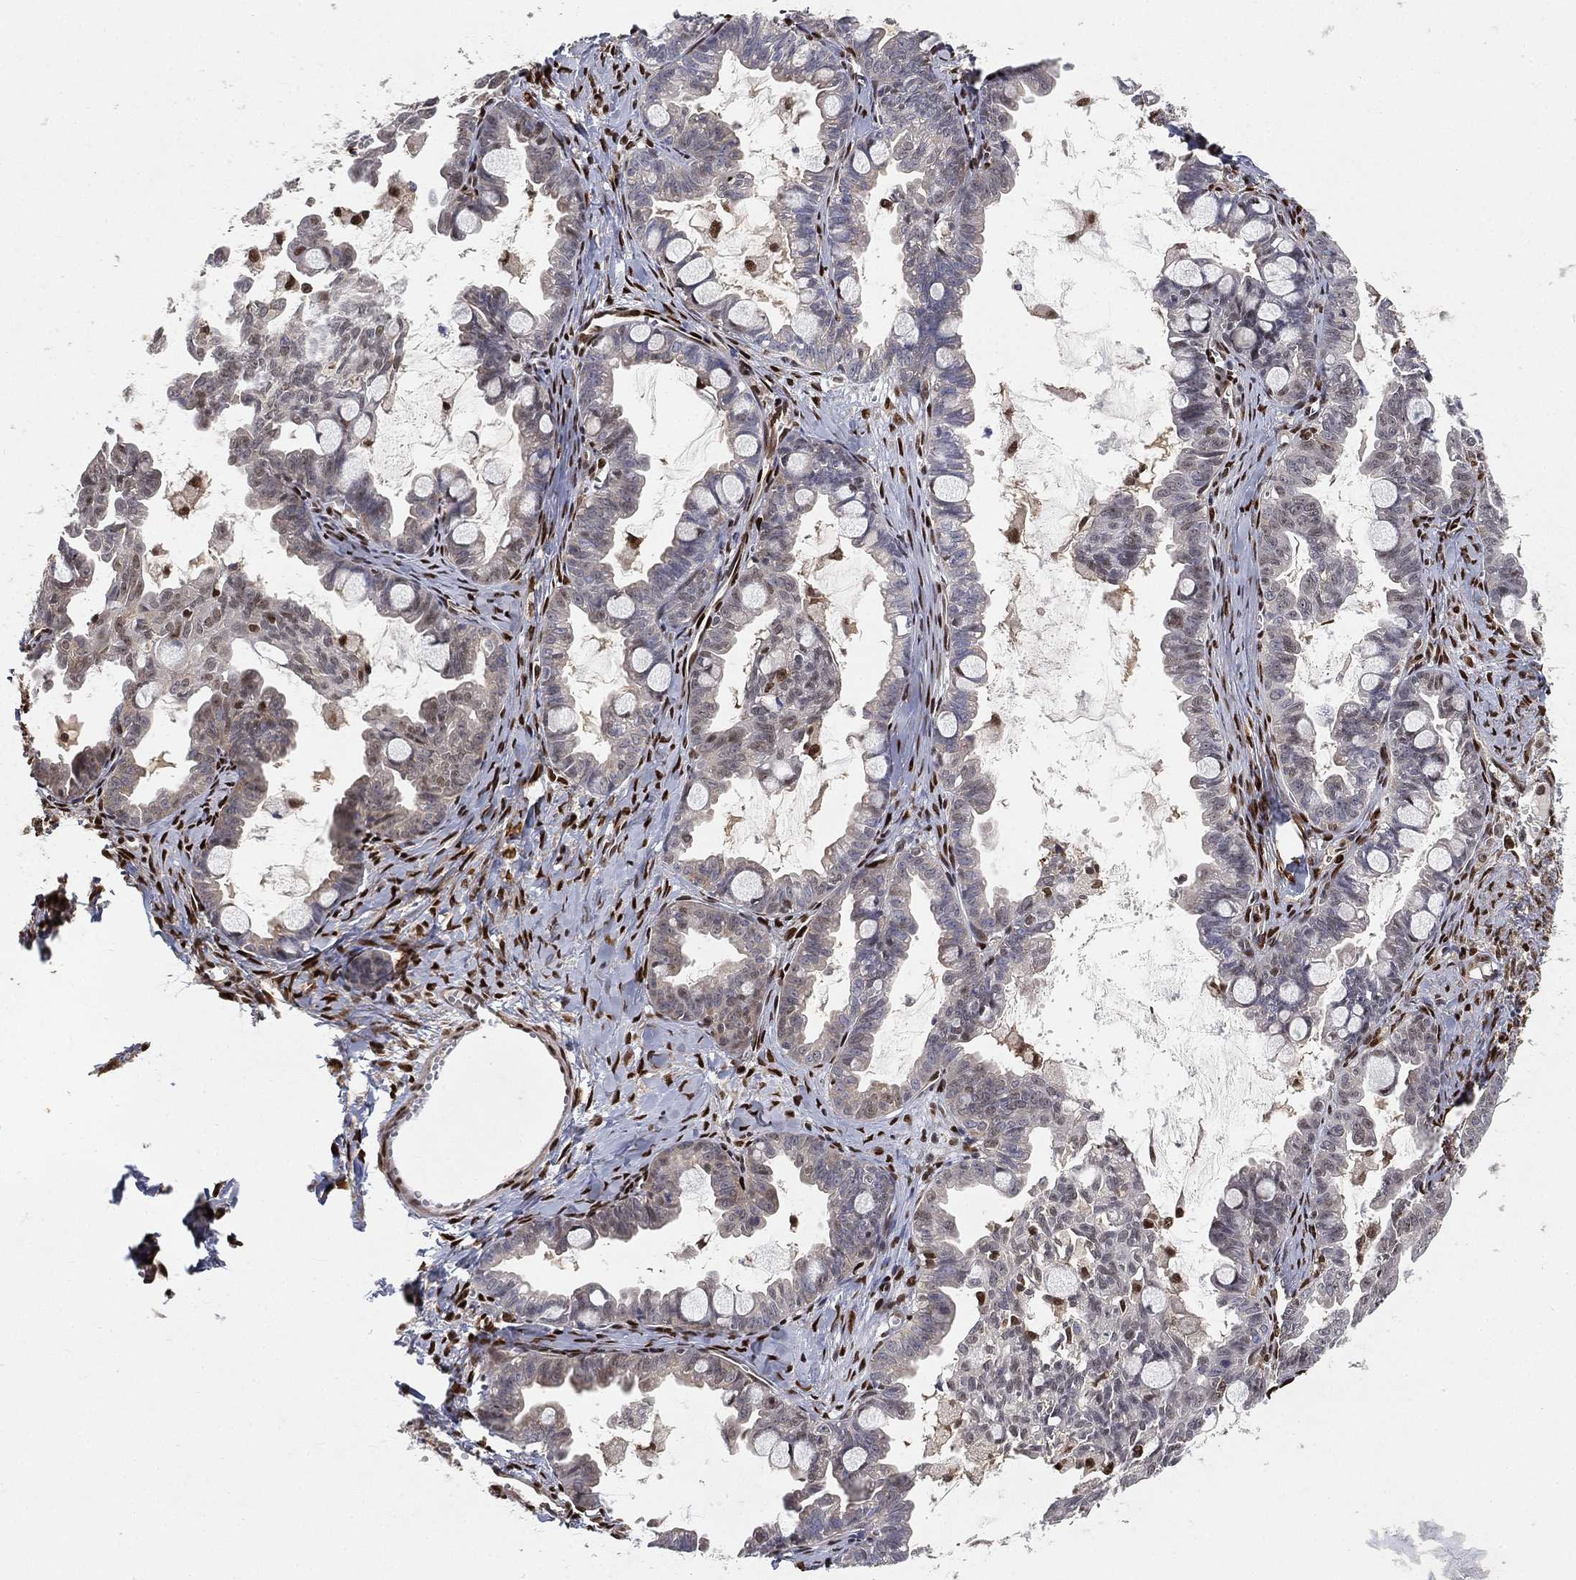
{"staining": {"intensity": "negative", "quantity": "none", "location": "none"}, "tissue": "ovarian cancer", "cell_type": "Tumor cells", "image_type": "cancer", "snomed": [{"axis": "morphology", "description": "Cystadenocarcinoma, mucinous, NOS"}, {"axis": "topography", "description": "Ovary"}], "caption": "High magnification brightfield microscopy of ovarian cancer (mucinous cystadenocarcinoma) stained with DAB (3,3'-diaminobenzidine) (brown) and counterstained with hematoxylin (blue): tumor cells show no significant staining.", "gene": "CRTC3", "patient": {"sex": "female", "age": 63}}